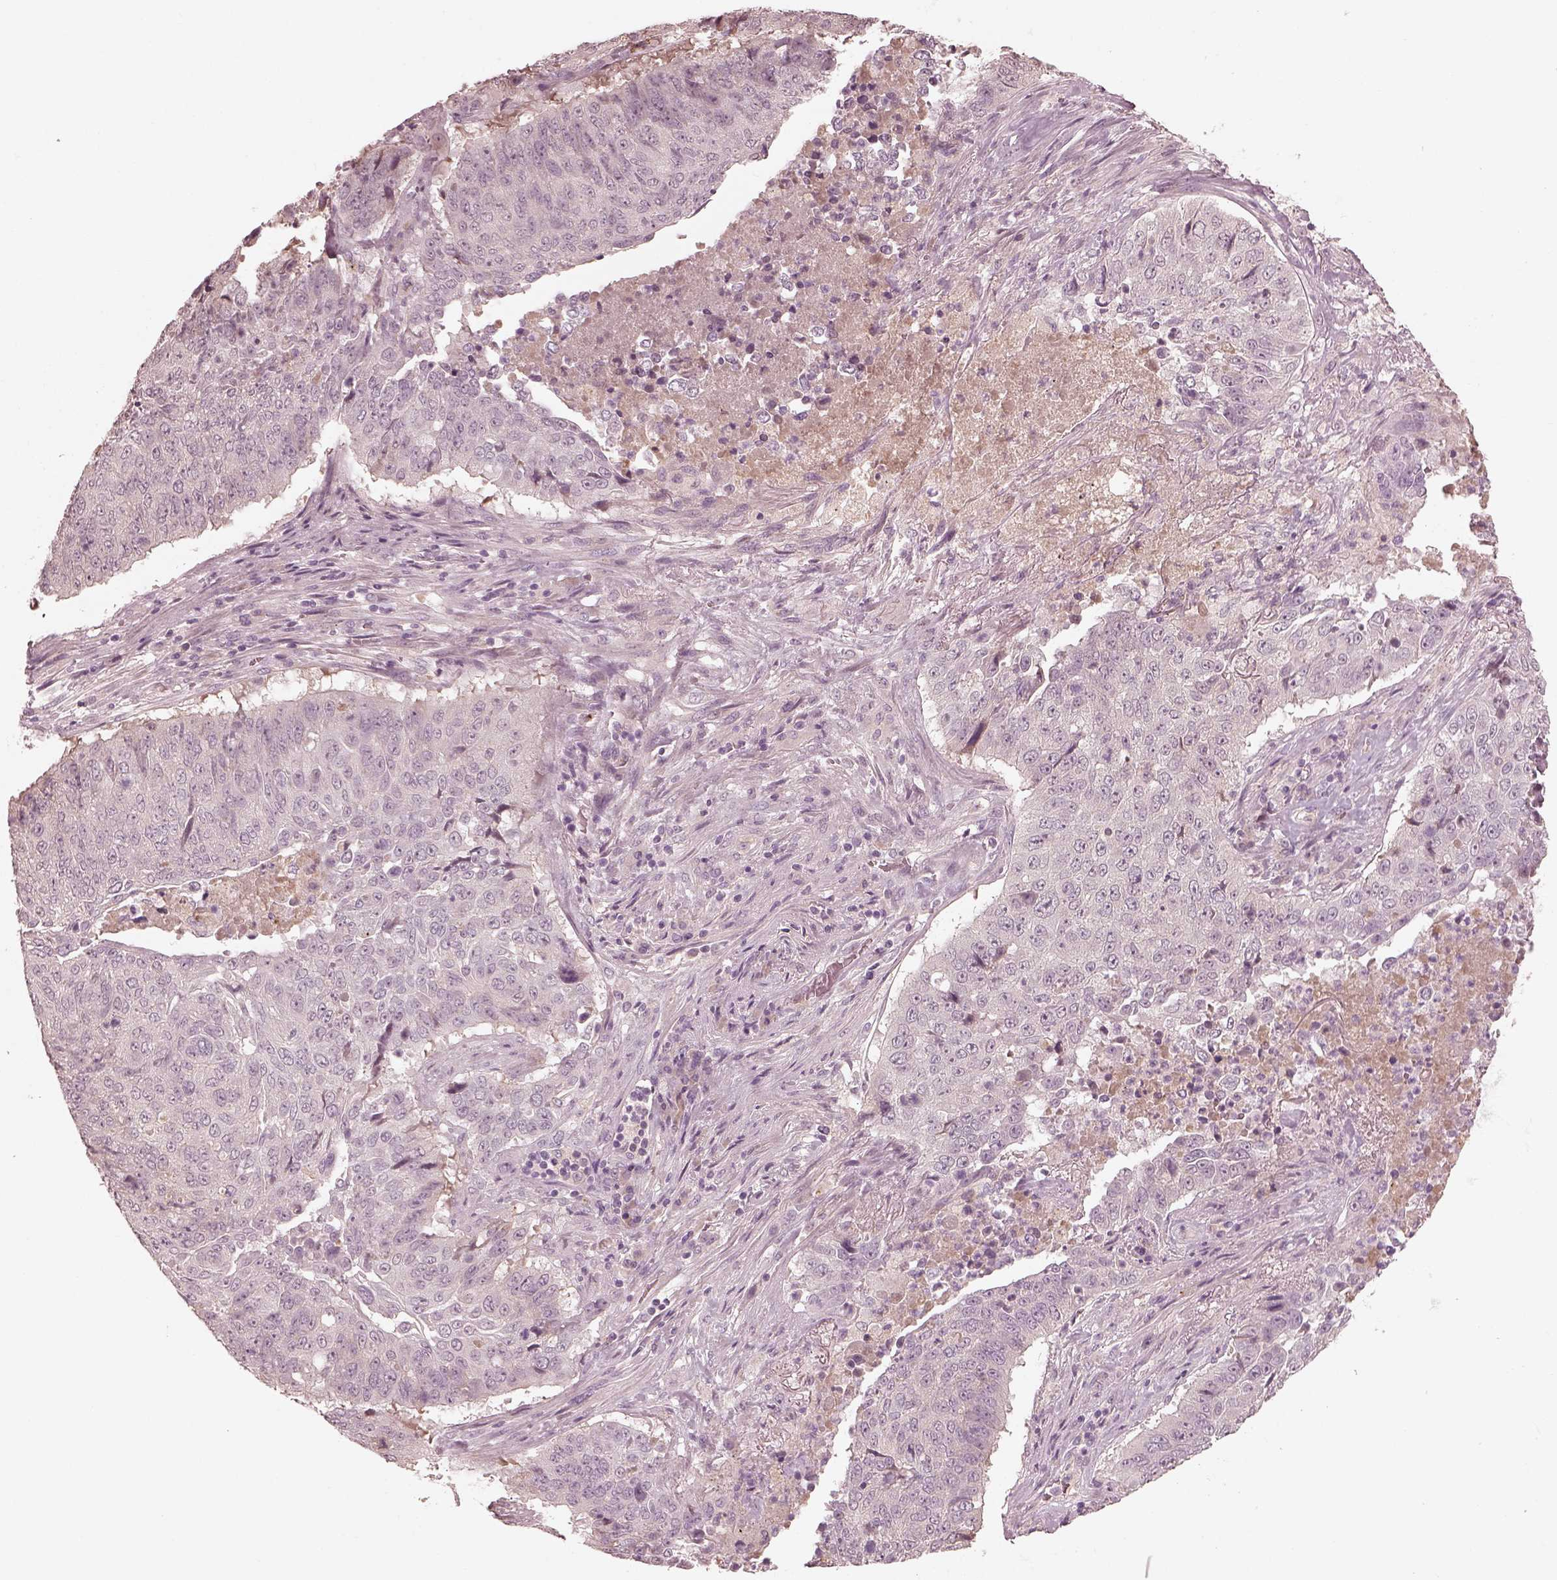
{"staining": {"intensity": "negative", "quantity": "none", "location": "none"}, "tissue": "lung cancer", "cell_type": "Tumor cells", "image_type": "cancer", "snomed": [{"axis": "morphology", "description": "Normal tissue, NOS"}, {"axis": "morphology", "description": "Squamous cell carcinoma, NOS"}, {"axis": "topography", "description": "Bronchus"}, {"axis": "topography", "description": "Lung"}], "caption": "IHC of human lung squamous cell carcinoma exhibits no expression in tumor cells.", "gene": "VWA5B1", "patient": {"sex": "male", "age": 64}}